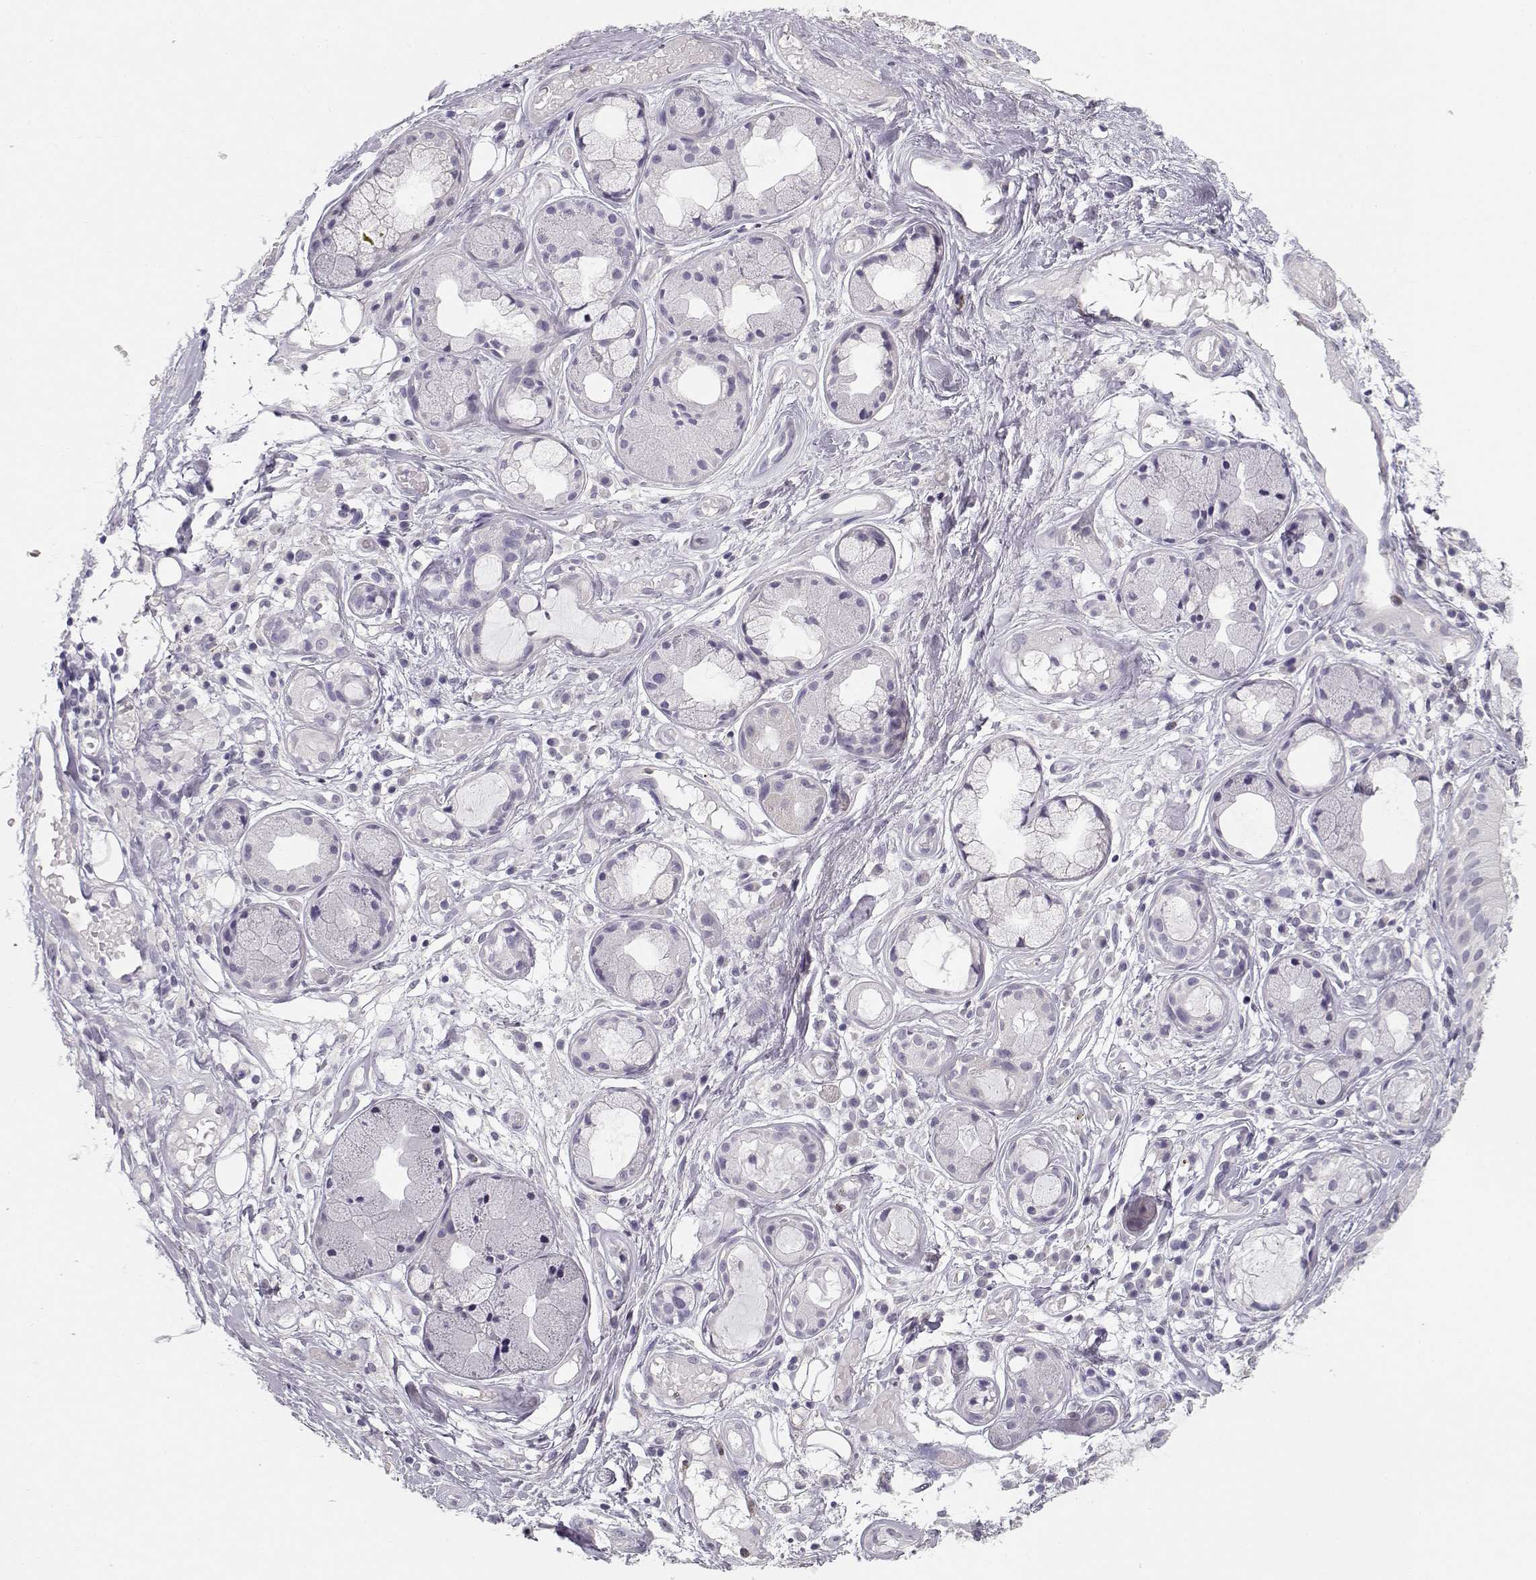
{"staining": {"intensity": "negative", "quantity": "none", "location": "none"}, "tissue": "soft tissue", "cell_type": "Fibroblasts", "image_type": "normal", "snomed": [{"axis": "morphology", "description": "Normal tissue, NOS"}, {"axis": "topography", "description": "Cartilage tissue"}], "caption": "DAB (3,3'-diaminobenzidine) immunohistochemical staining of benign human soft tissue displays no significant expression in fibroblasts.", "gene": "NUTM1", "patient": {"sex": "male", "age": 62}}